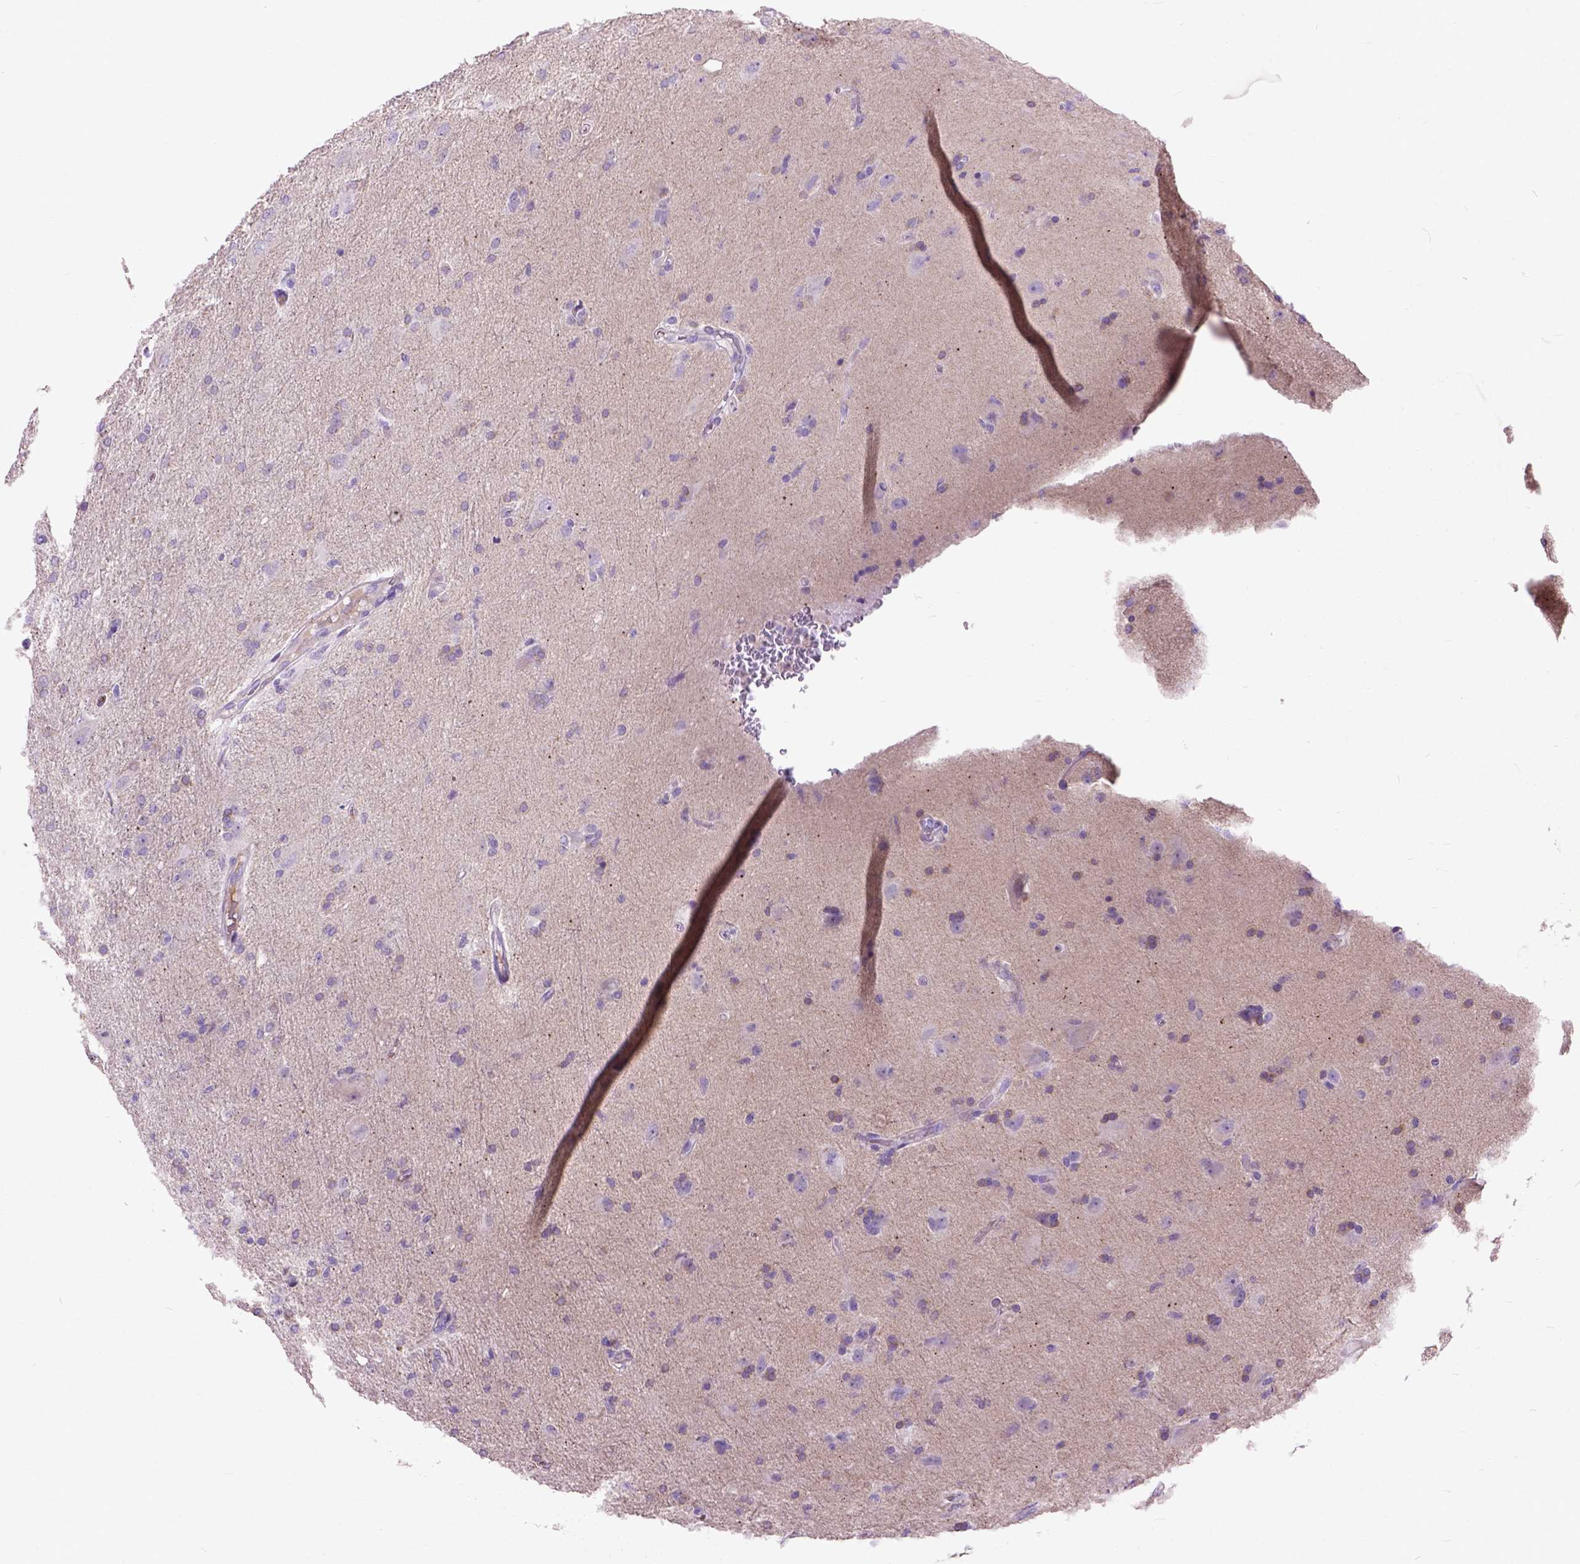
{"staining": {"intensity": "negative", "quantity": "none", "location": "none"}, "tissue": "glioma", "cell_type": "Tumor cells", "image_type": "cancer", "snomed": [{"axis": "morphology", "description": "Glioma, malignant, High grade"}, {"axis": "topography", "description": "Cerebral cortex"}], "caption": "Immunohistochemical staining of glioma exhibits no significant staining in tumor cells. The staining was performed using DAB (3,3'-diaminobenzidine) to visualize the protein expression in brown, while the nuclei were stained in blue with hematoxylin (Magnification: 20x).", "gene": "MAPT", "patient": {"sex": "male", "age": 70}}